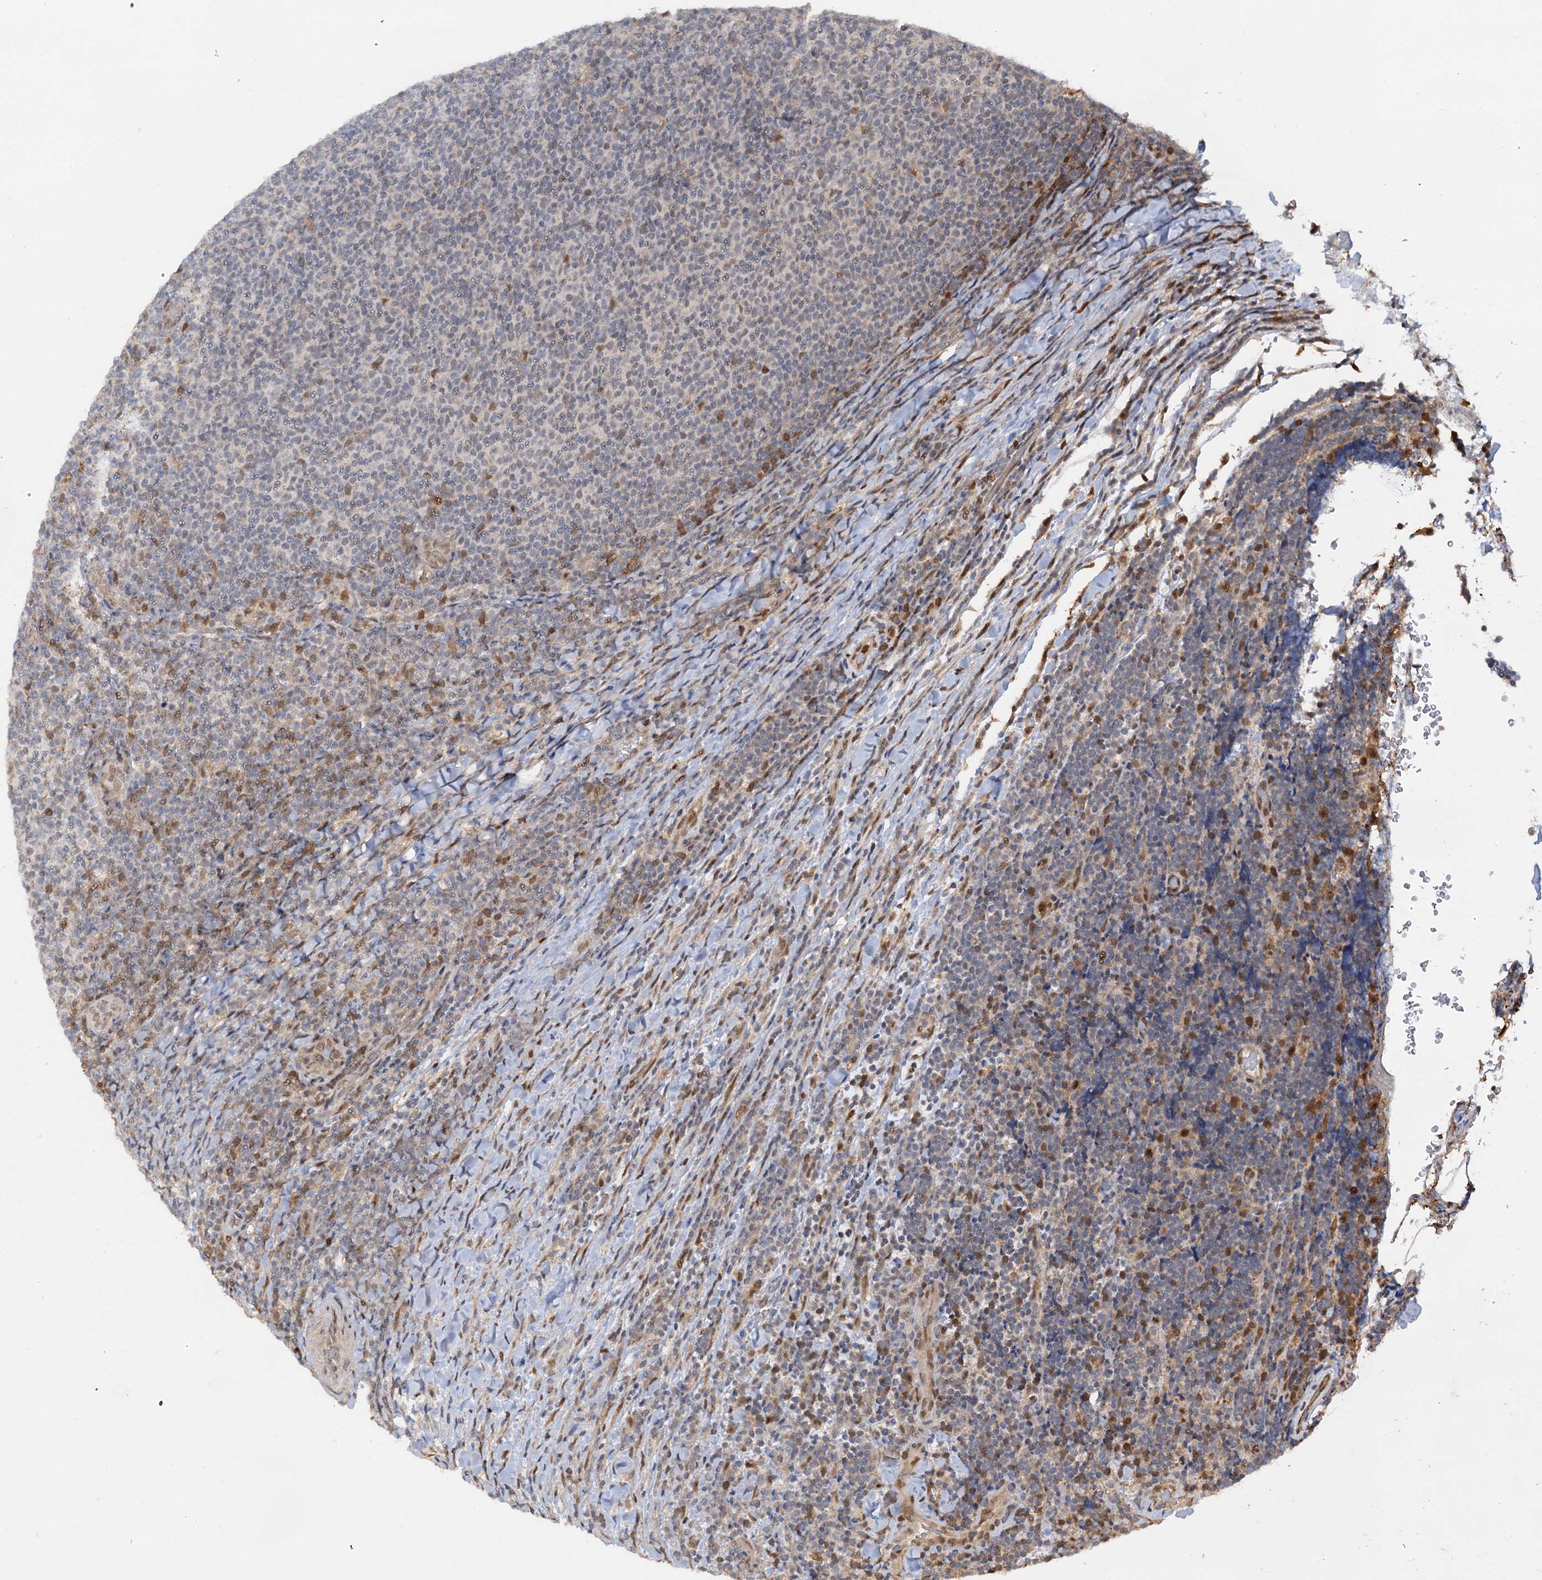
{"staining": {"intensity": "negative", "quantity": "none", "location": "none"}, "tissue": "lymphoma", "cell_type": "Tumor cells", "image_type": "cancer", "snomed": [{"axis": "morphology", "description": "Malignant lymphoma, non-Hodgkin's type, Low grade"}, {"axis": "topography", "description": "Lymph node"}], "caption": "Immunohistochemistry photomicrograph of lymphoma stained for a protein (brown), which reveals no expression in tumor cells.", "gene": "ZNF609", "patient": {"sex": "male", "age": 66}}